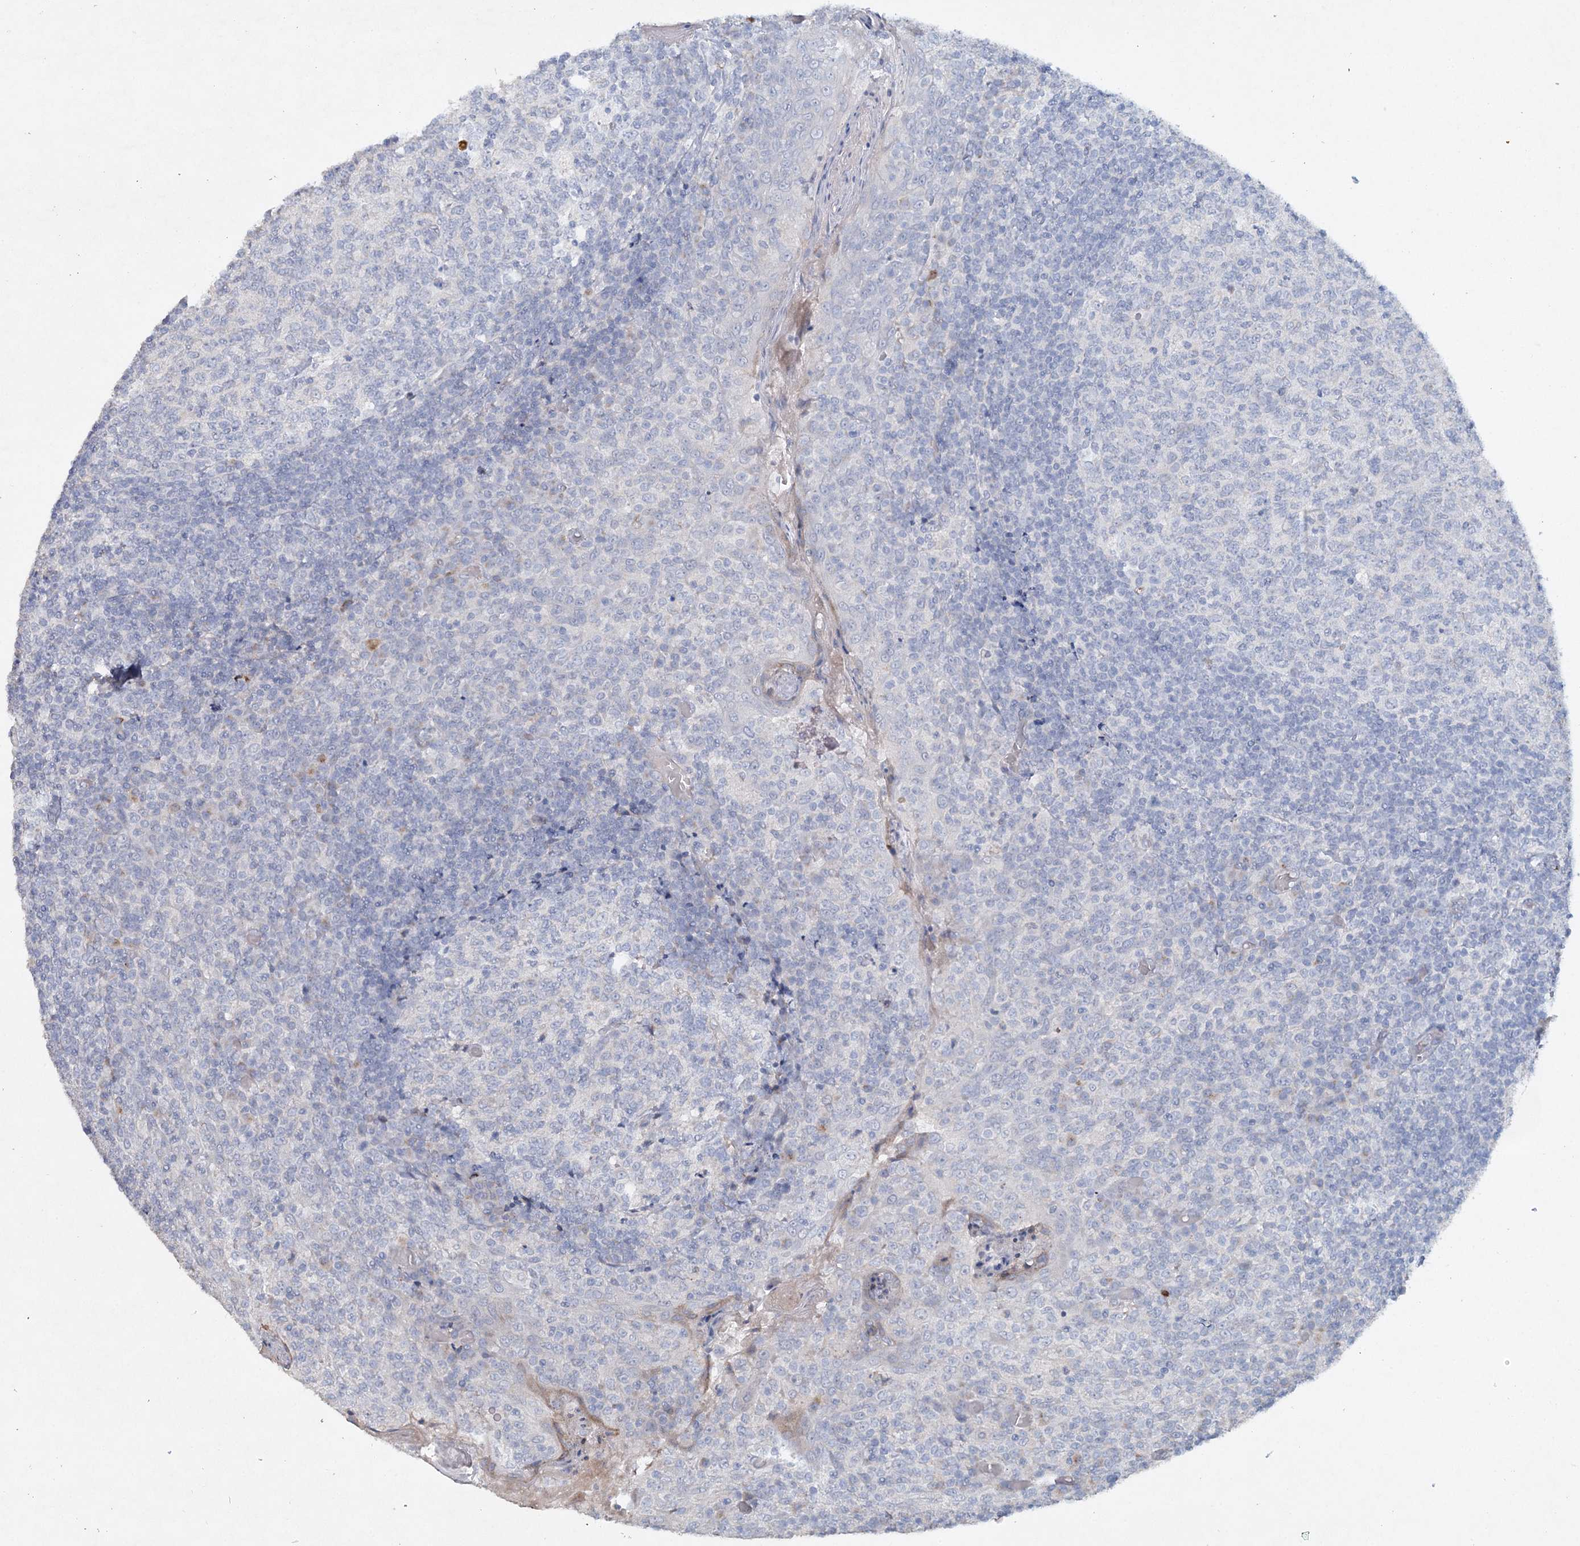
{"staining": {"intensity": "negative", "quantity": "none", "location": "none"}, "tissue": "tonsil", "cell_type": "Germinal center cells", "image_type": "normal", "snomed": [{"axis": "morphology", "description": "Normal tissue, NOS"}, {"axis": "topography", "description": "Tonsil"}], "caption": "Image shows no significant protein positivity in germinal center cells of normal tonsil. (DAB IHC, high magnification).", "gene": "RFX6", "patient": {"sex": "female", "age": 19}}